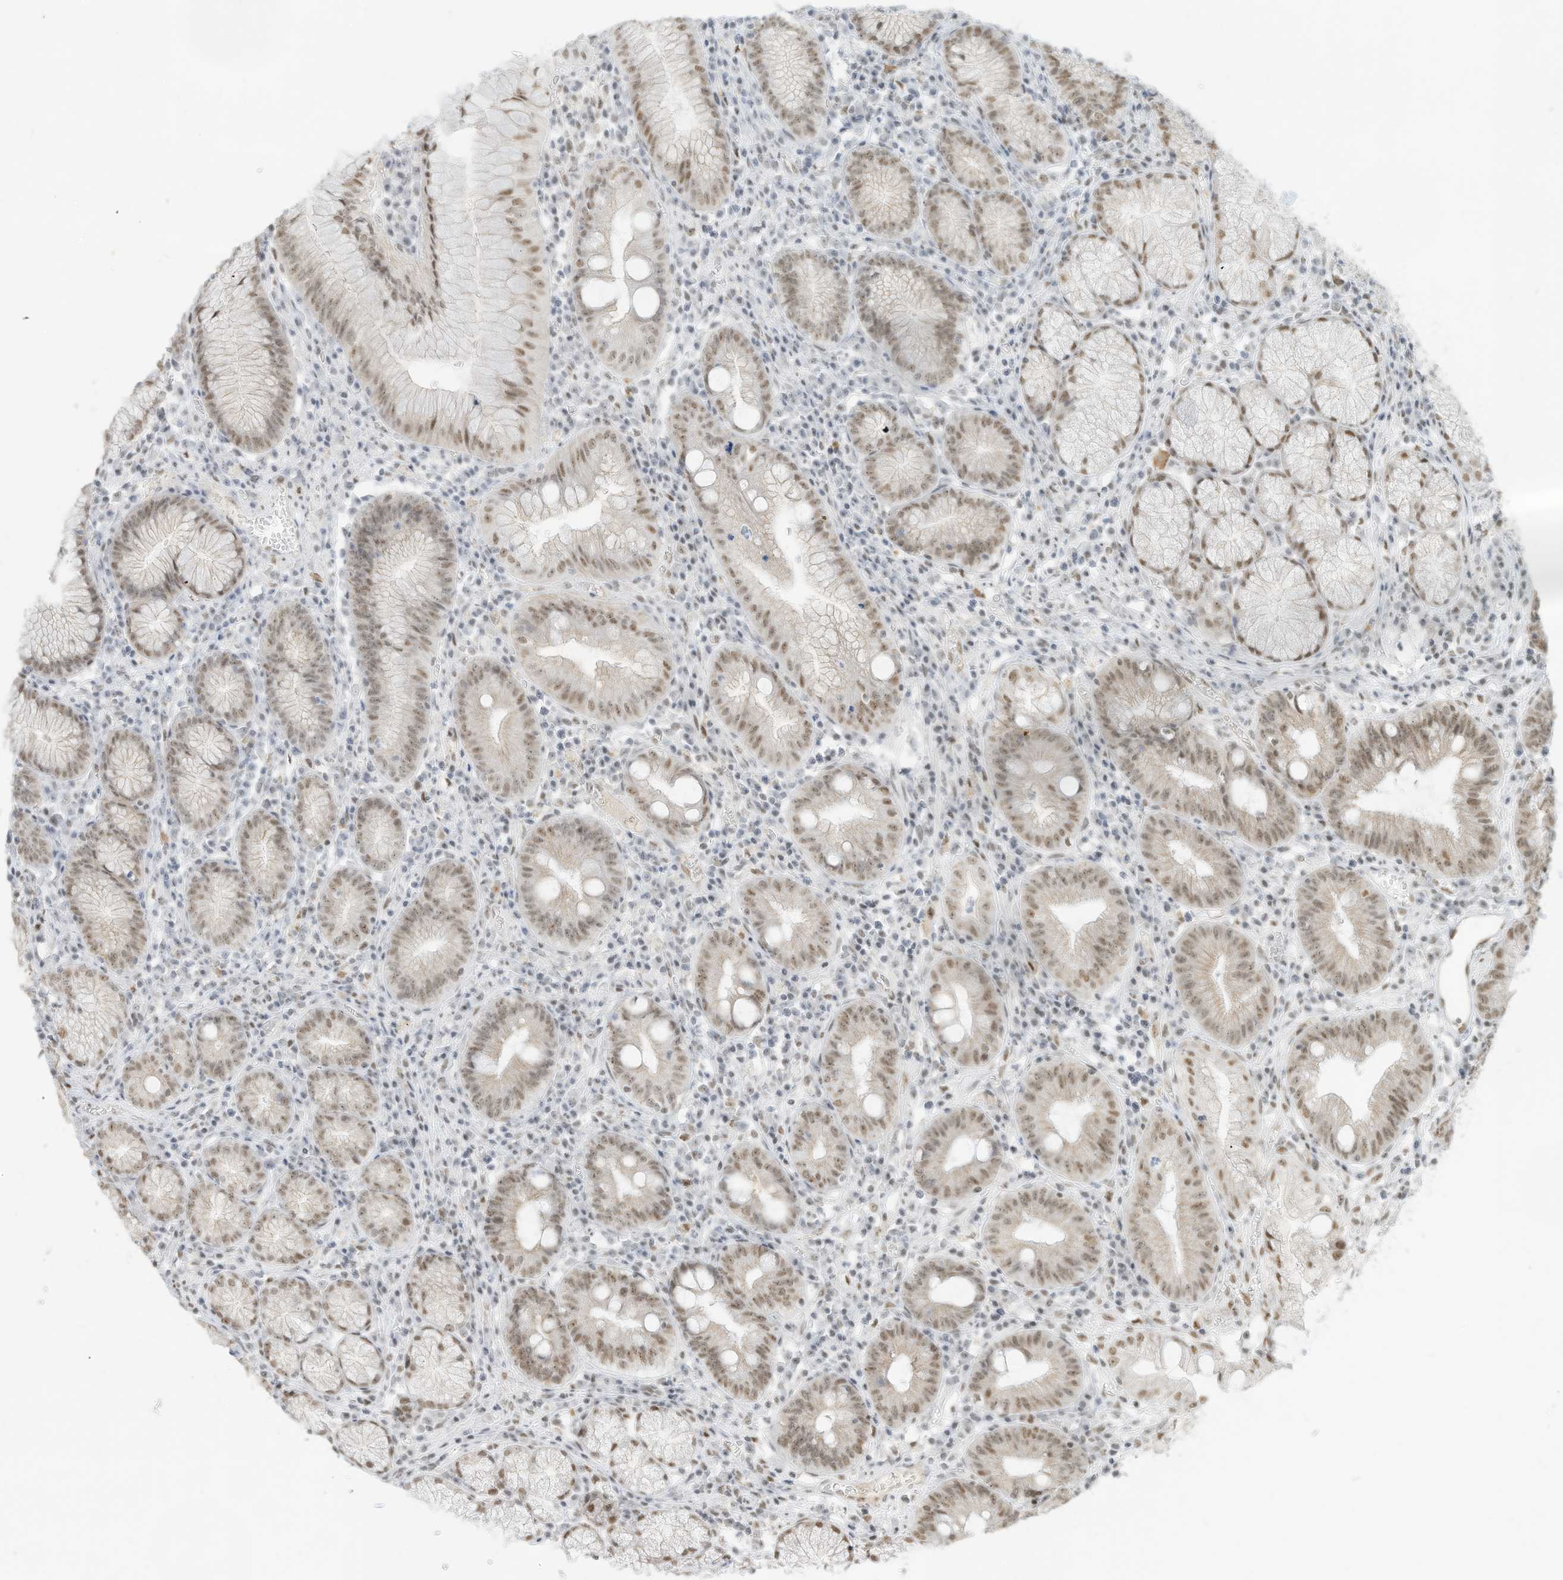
{"staining": {"intensity": "moderate", "quantity": "25%-75%", "location": "nuclear"}, "tissue": "stomach", "cell_type": "Glandular cells", "image_type": "normal", "snomed": [{"axis": "morphology", "description": "Normal tissue, NOS"}, {"axis": "topography", "description": "Stomach"}], "caption": "IHC photomicrograph of normal stomach: stomach stained using IHC reveals medium levels of moderate protein expression localized specifically in the nuclear of glandular cells, appearing as a nuclear brown color.", "gene": "NHSL1", "patient": {"sex": "male", "age": 55}}